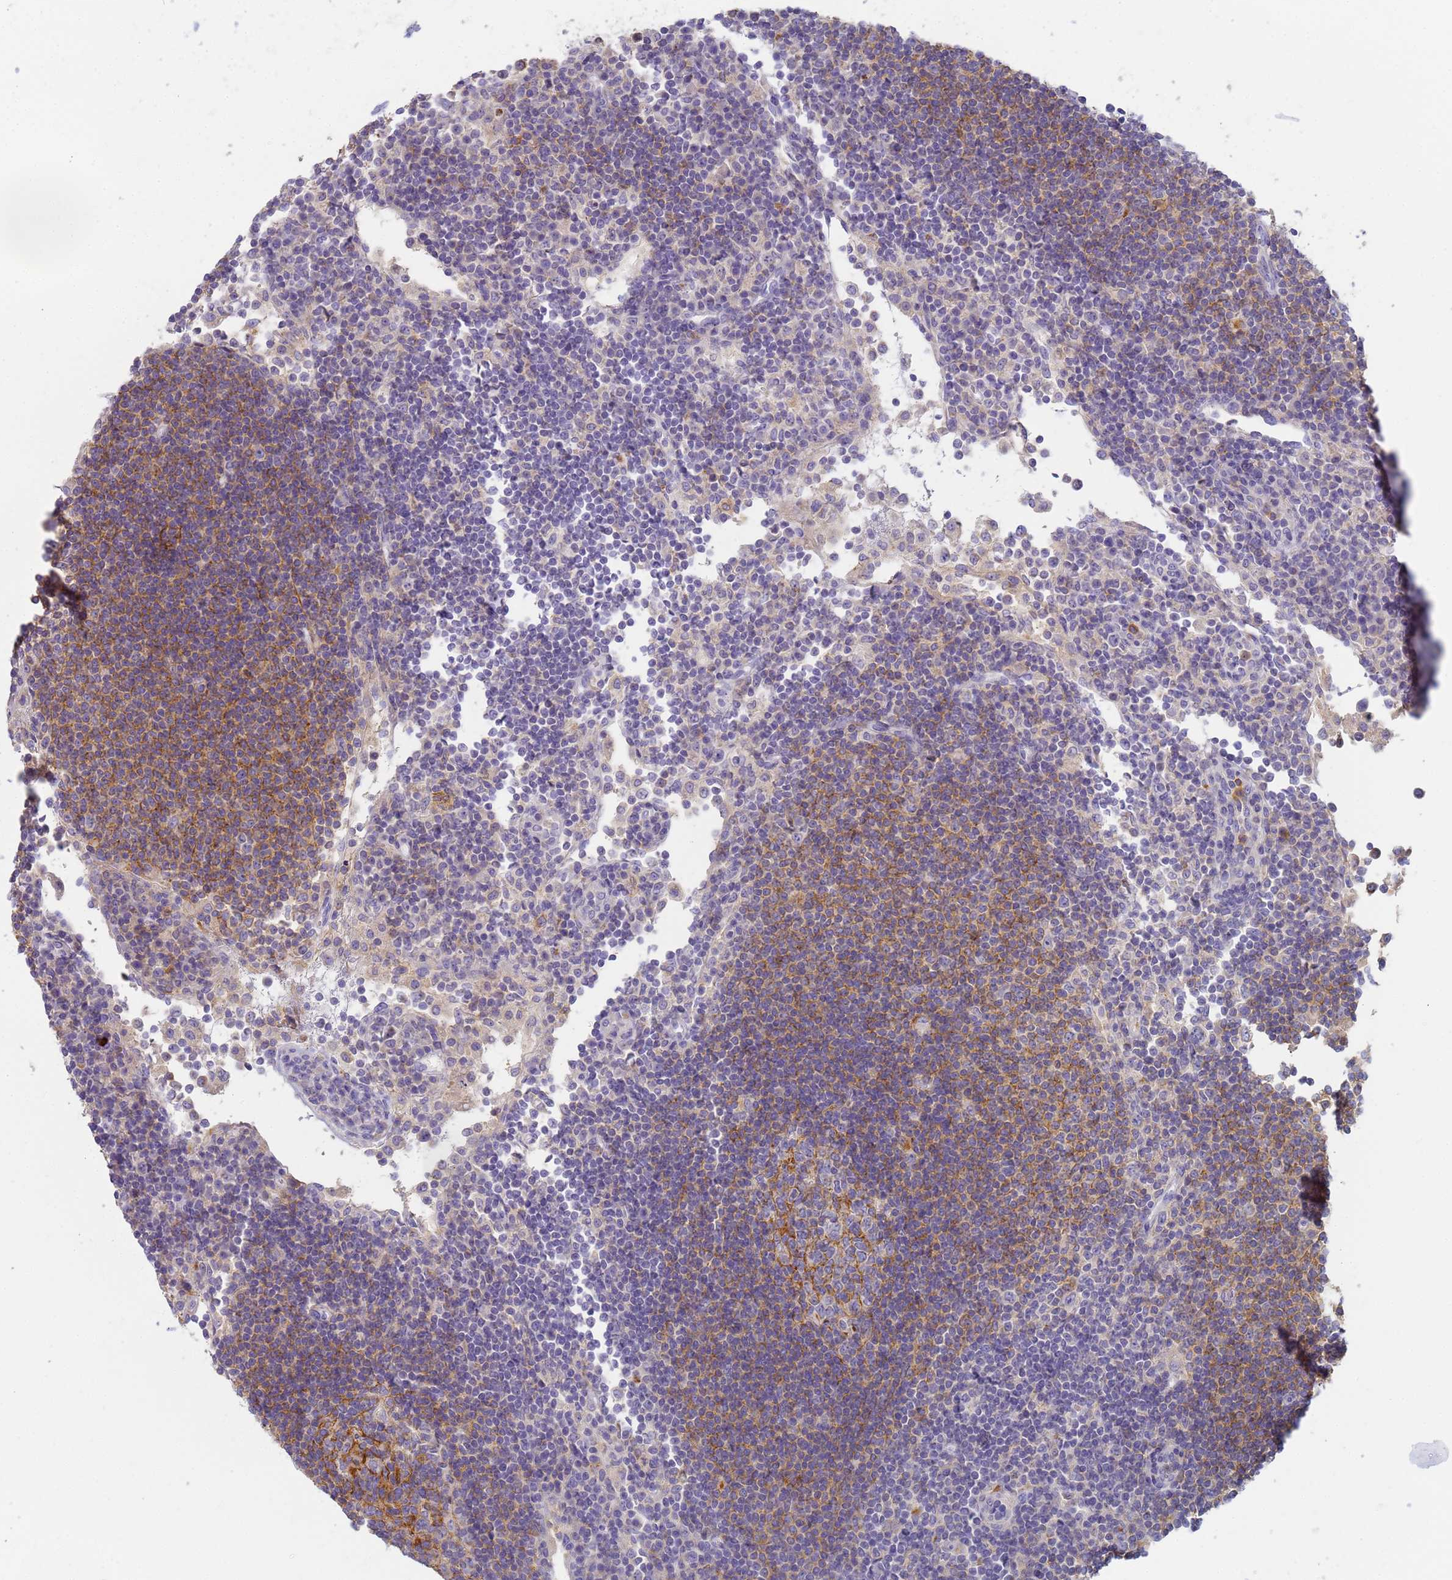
{"staining": {"intensity": "moderate", "quantity": "<25%", "location": "cytoplasmic/membranous"}, "tissue": "lymph node", "cell_type": "Germinal center cells", "image_type": "normal", "snomed": [{"axis": "morphology", "description": "Normal tissue, NOS"}, {"axis": "topography", "description": "Lymph node"}], "caption": "IHC of benign lymph node displays low levels of moderate cytoplasmic/membranous staining in about <25% of germinal center cells.", "gene": "CR1", "patient": {"sex": "female", "age": 53}}